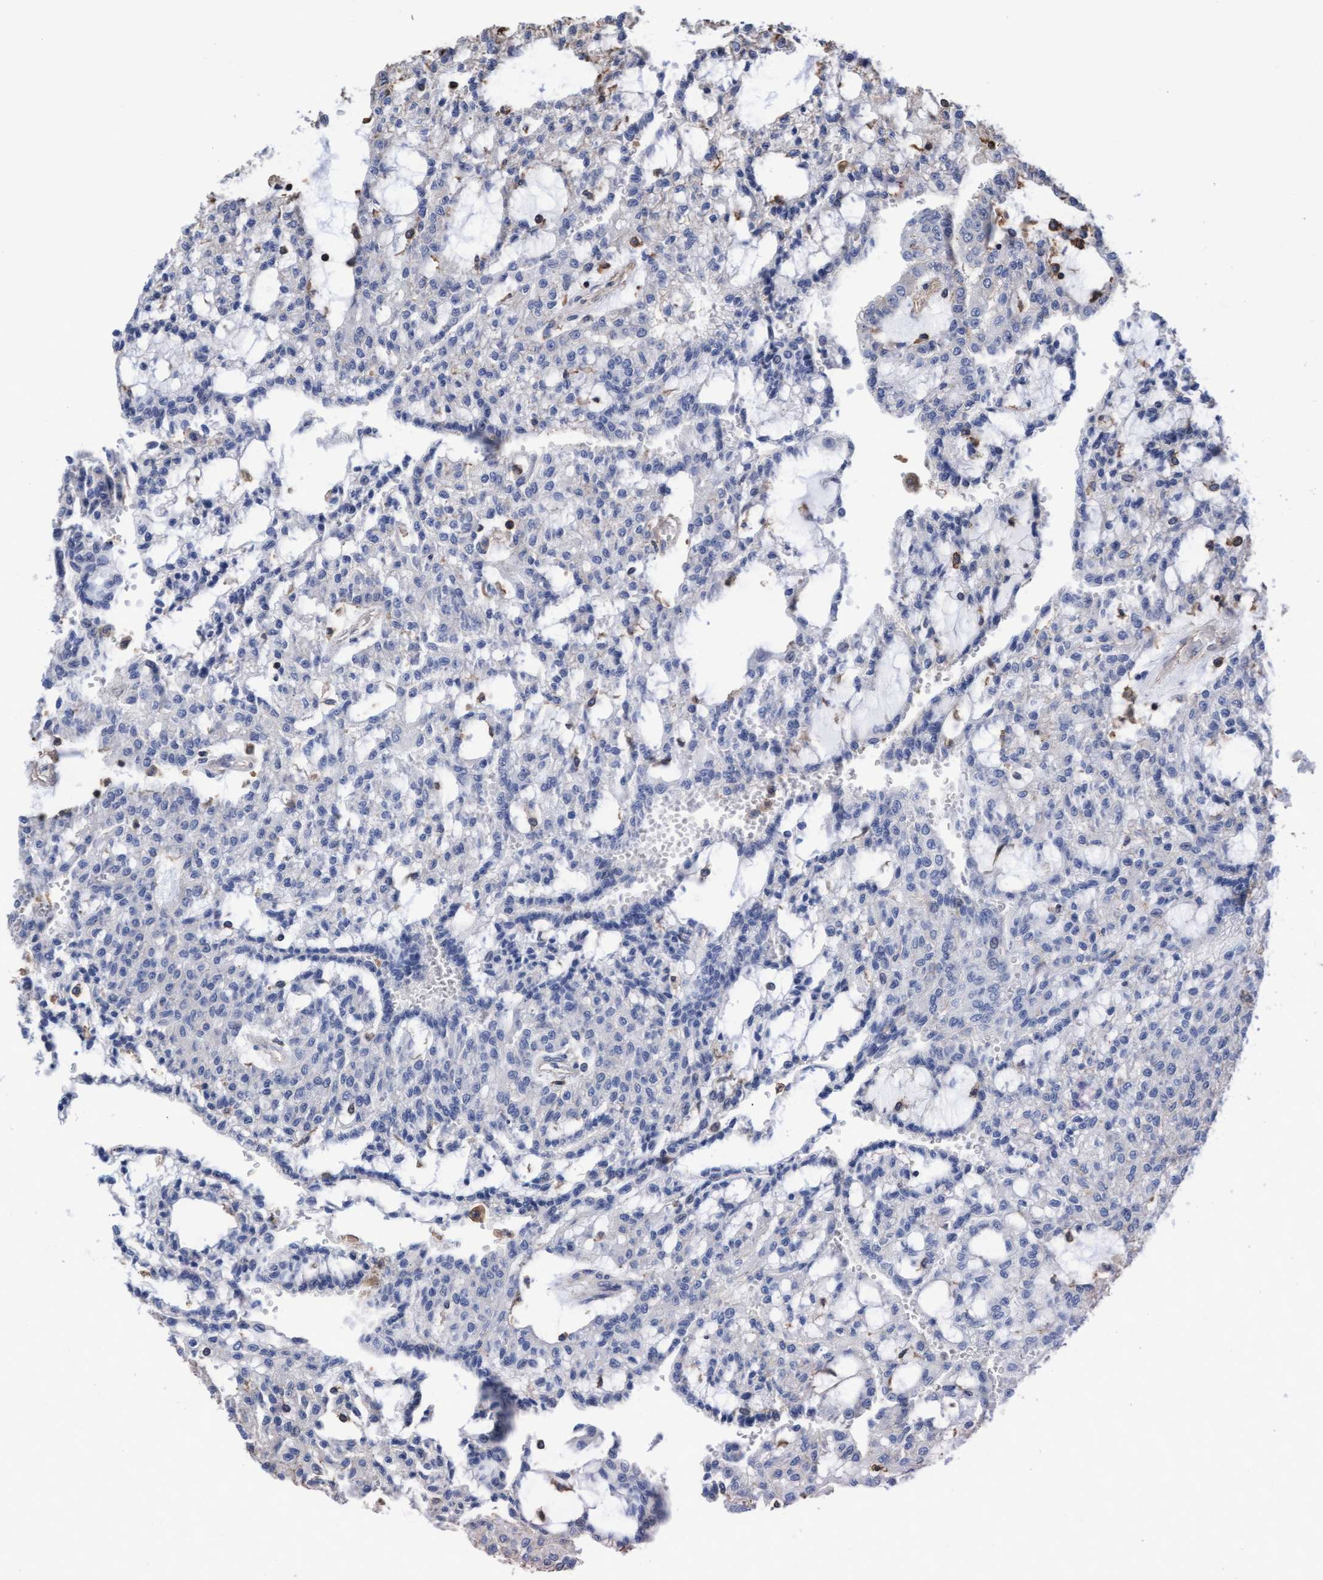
{"staining": {"intensity": "negative", "quantity": "none", "location": "none"}, "tissue": "renal cancer", "cell_type": "Tumor cells", "image_type": "cancer", "snomed": [{"axis": "morphology", "description": "Adenocarcinoma, NOS"}, {"axis": "topography", "description": "Kidney"}], "caption": "Immunohistochemistry (IHC) histopathology image of neoplastic tissue: human adenocarcinoma (renal) stained with DAB displays no significant protein positivity in tumor cells.", "gene": "GRHPR", "patient": {"sex": "male", "age": 63}}